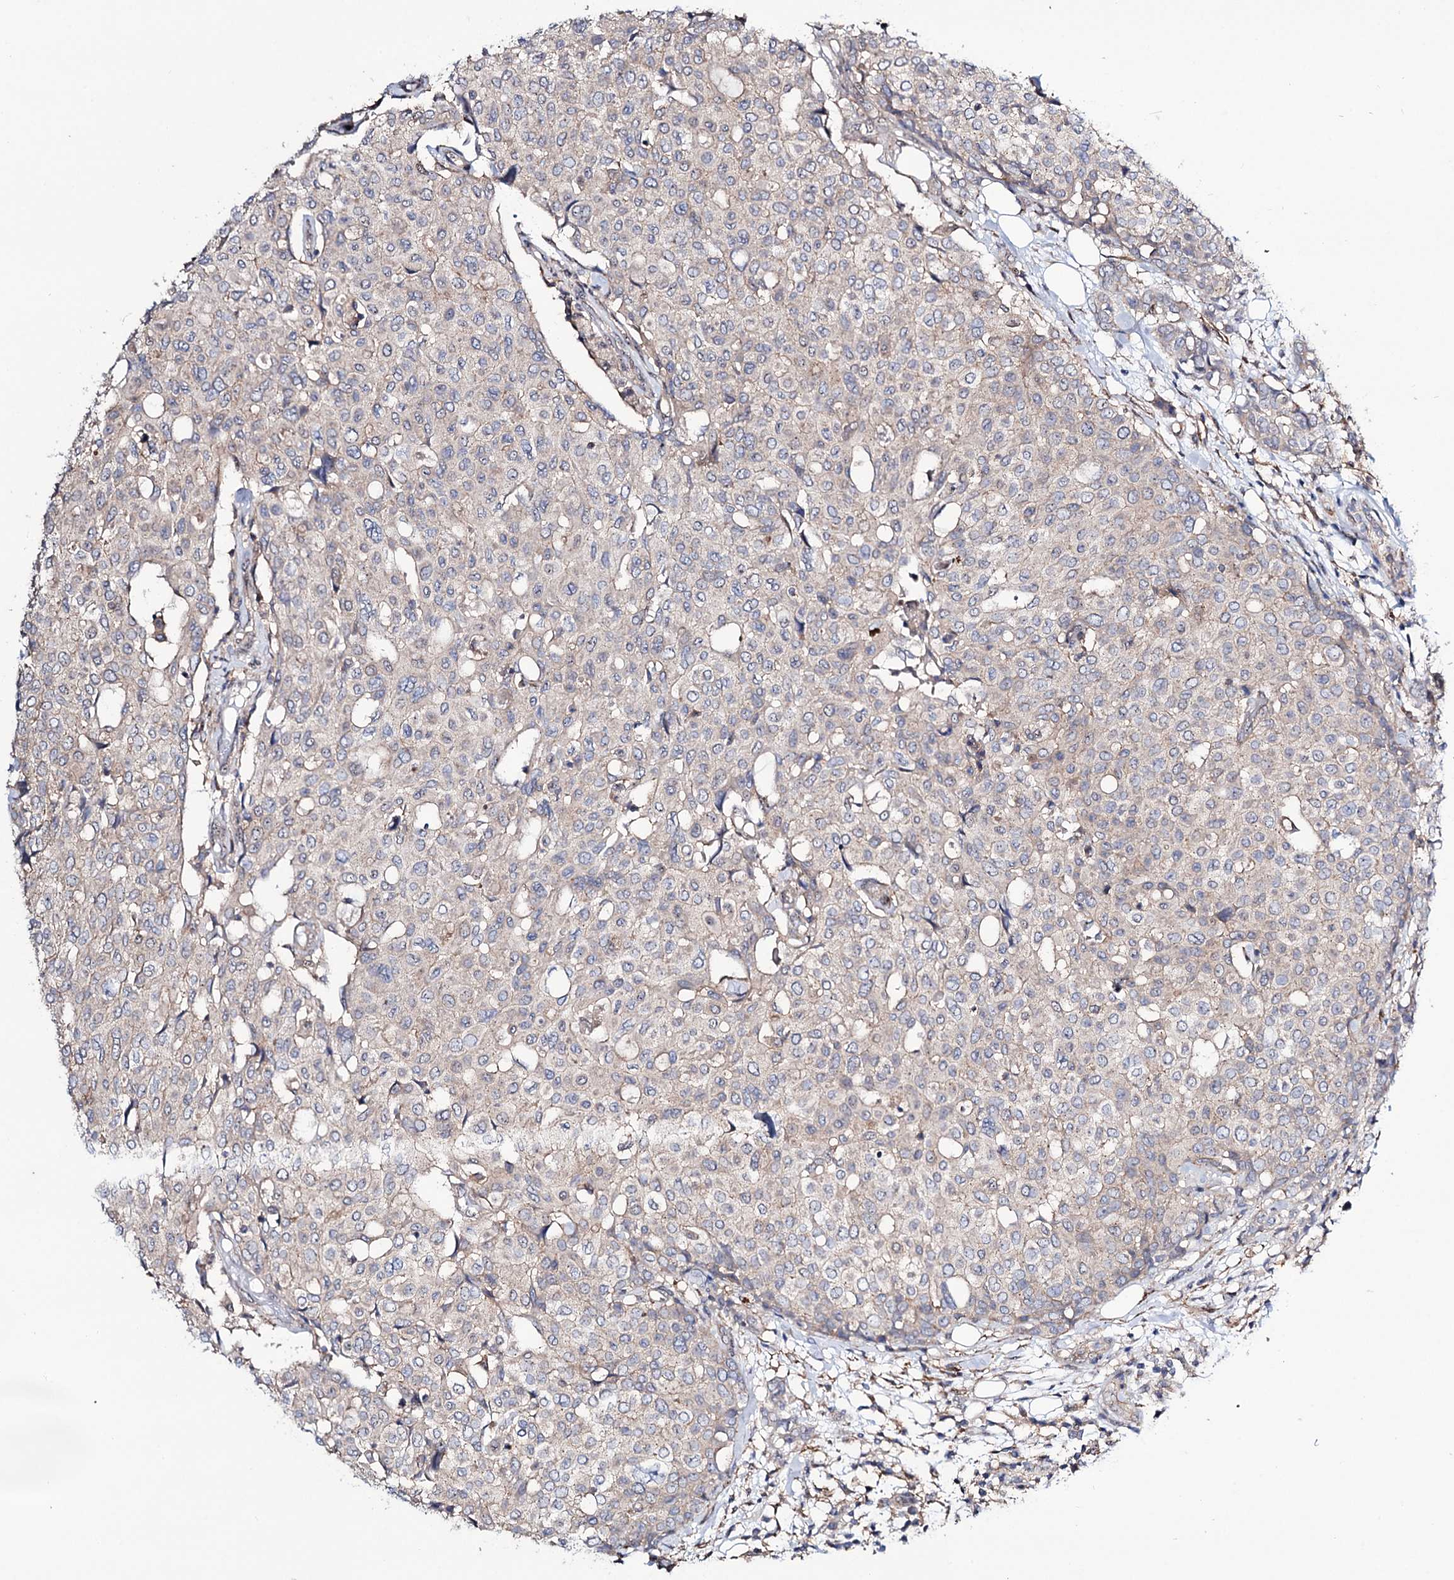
{"staining": {"intensity": "weak", "quantity": "<25%", "location": "cytoplasmic/membranous"}, "tissue": "breast cancer", "cell_type": "Tumor cells", "image_type": "cancer", "snomed": [{"axis": "morphology", "description": "Lobular carcinoma"}, {"axis": "topography", "description": "Breast"}], "caption": "Lobular carcinoma (breast) stained for a protein using IHC demonstrates no positivity tumor cells.", "gene": "SEC24A", "patient": {"sex": "female", "age": 51}}